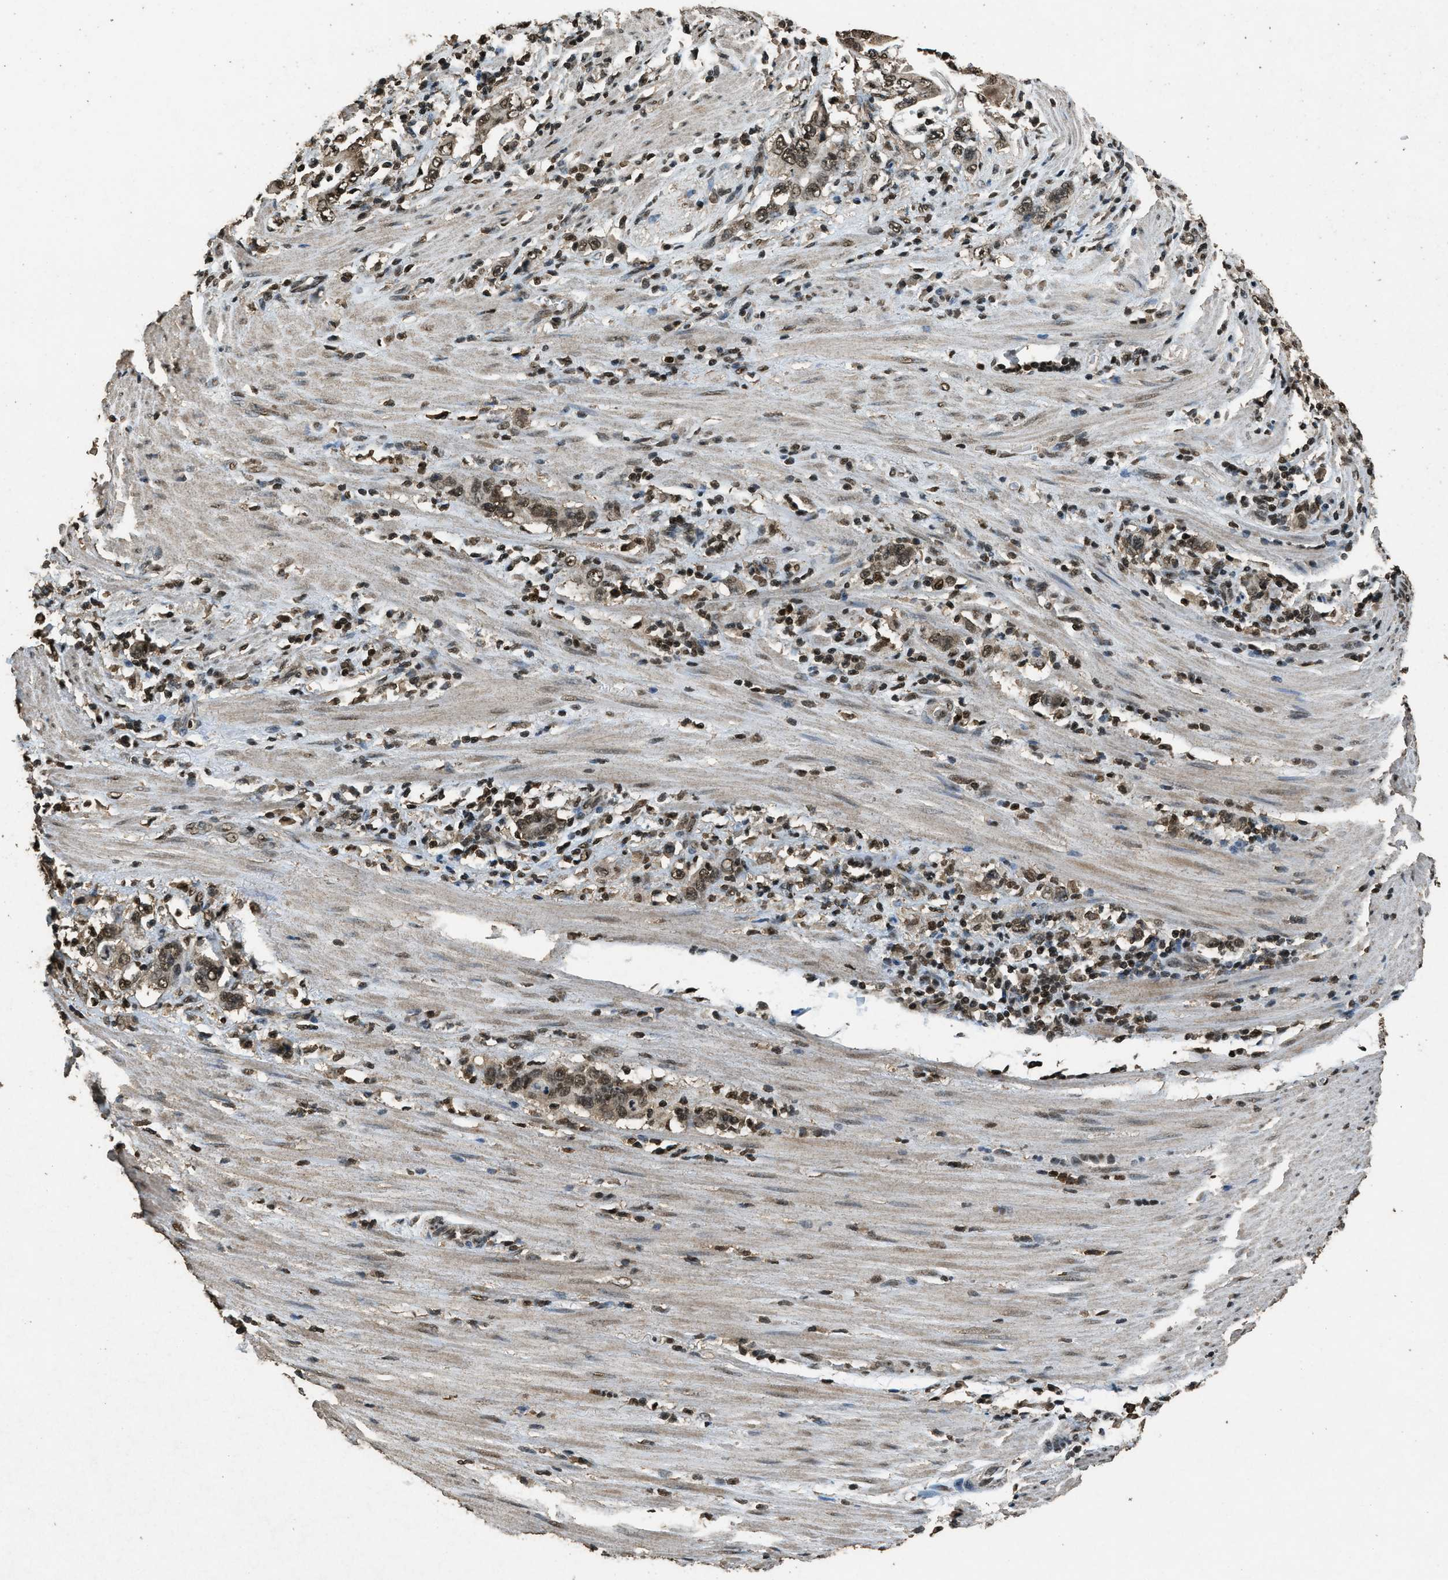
{"staining": {"intensity": "moderate", "quantity": ">75%", "location": "nuclear"}, "tissue": "stomach cancer", "cell_type": "Tumor cells", "image_type": "cancer", "snomed": [{"axis": "morphology", "description": "Adenocarcinoma, NOS"}, {"axis": "topography", "description": "Stomach, lower"}], "caption": "Immunohistochemical staining of stomach cancer (adenocarcinoma) displays medium levels of moderate nuclear protein staining in about >75% of tumor cells.", "gene": "MYB", "patient": {"sex": "female", "age": 72}}